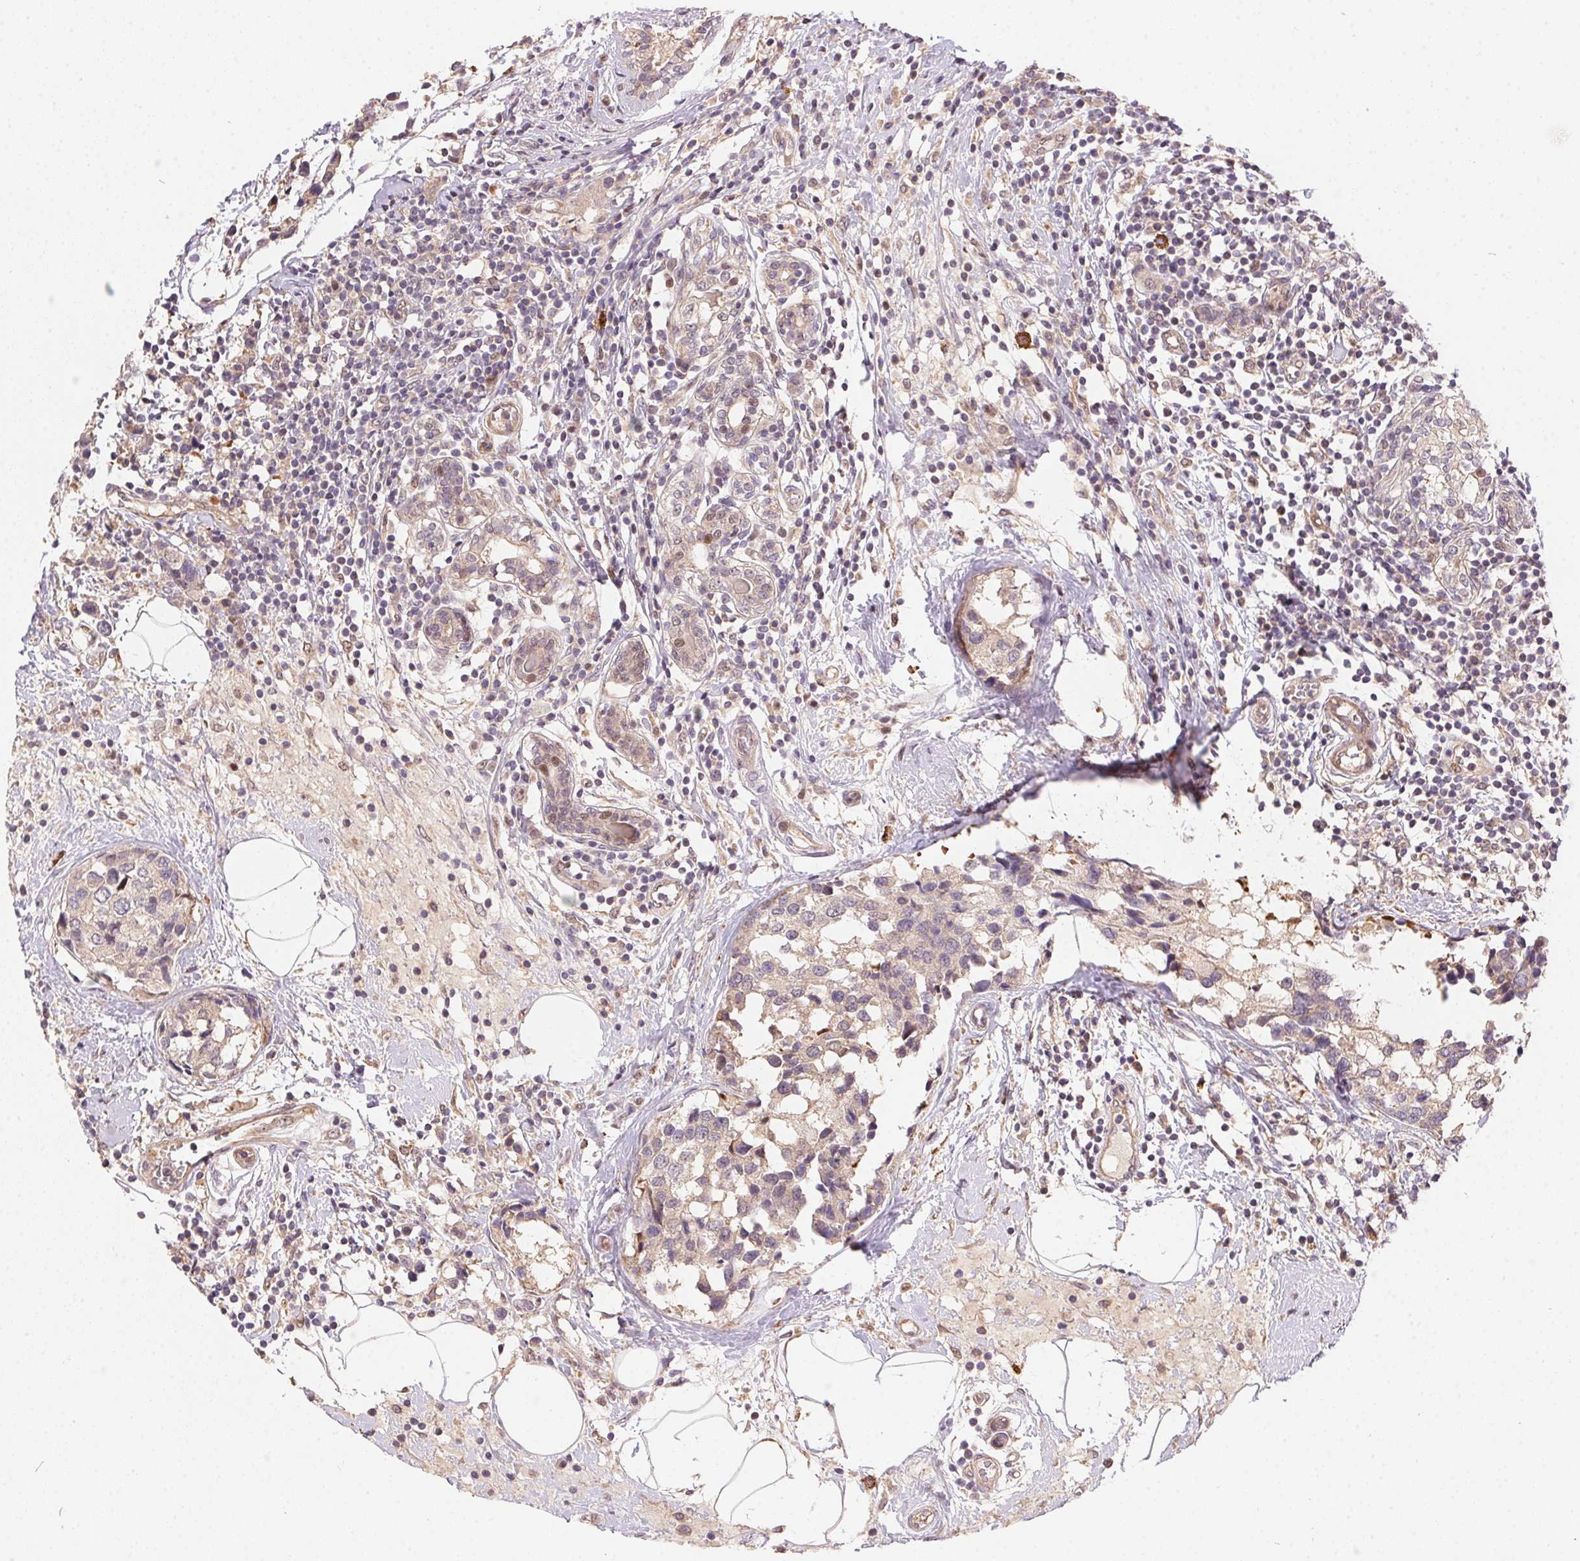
{"staining": {"intensity": "weak", "quantity": "<25%", "location": "cytoplasmic/membranous"}, "tissue": "breast cancer", "cell_type": "Tumor cells", "image_type": "cancer", "snomed": [{"axis": "morphology", "description": "Lobular carcinoma"}, {"axis": "topography", "description": "Breast"}], "caption": "There is no significant positivity in tumor cells of lobular carcinoma (breast).", "gene": "NUDT16", "patient": {"sex": "female", "age": 59}}